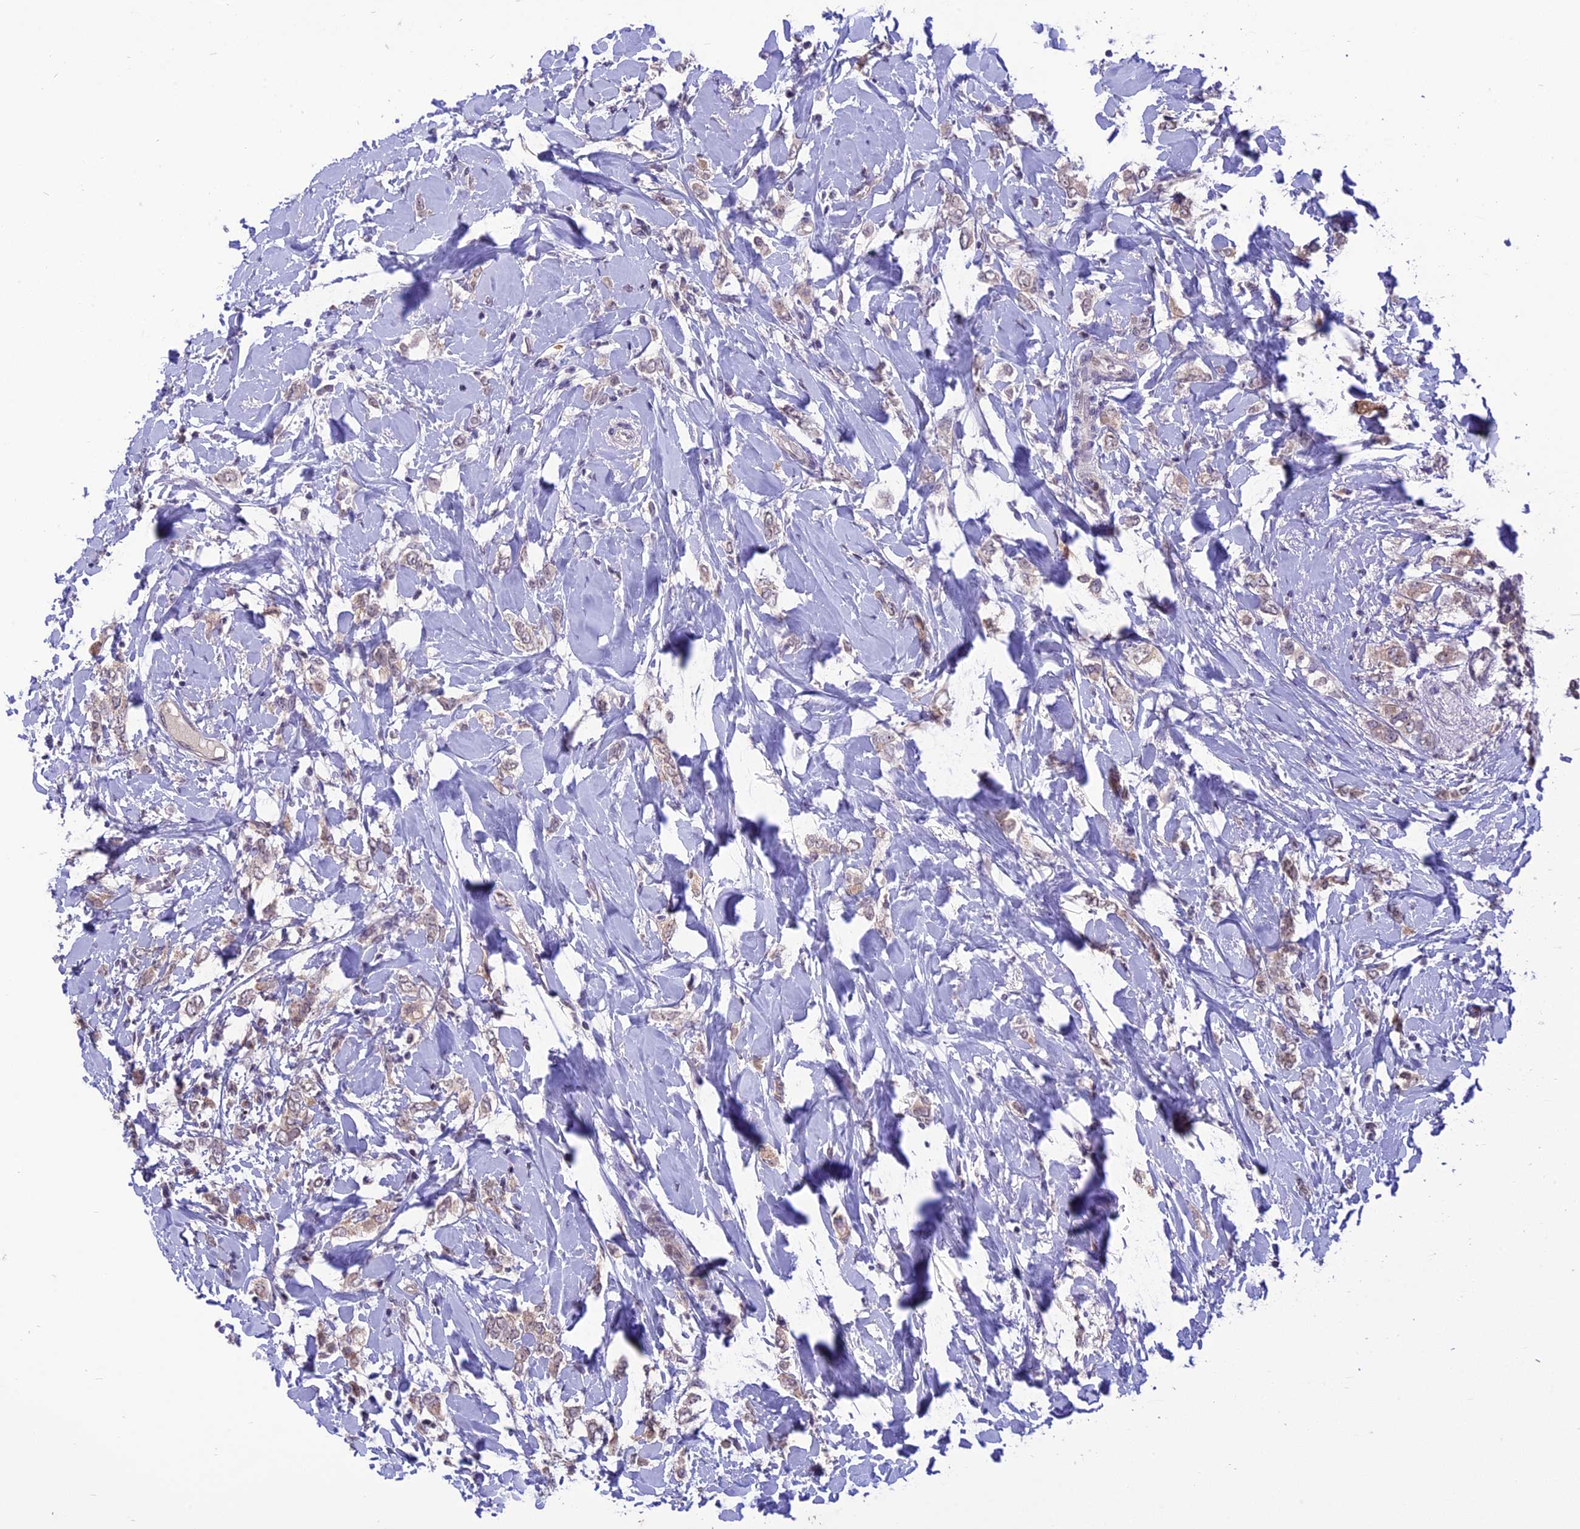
{"staining": {"intensity": "weak", "quantity": "25%-75%", "location": "cytoplasmic/membranous"}, "tissue": "breast cancer", "cell_type": "Tumor cells", "image_type": "cancer", "snomed": [{"axis": "morphology", "description": "Normal tissue, NOS"}, {"axis": "morphology", "description": "Lobular carcinoma"}, {"axis": "topography", "description": "Breast"}], "caption": "Protein positivity by immunohistochemistry (IHC) demonstrates weak cytoplasmic/membranous positivity in about 25%-75% of tumor cells in lobular carcinoma (breast).", "gene": "ZNF837", "patient": {"sex": "female", "age": 47}}